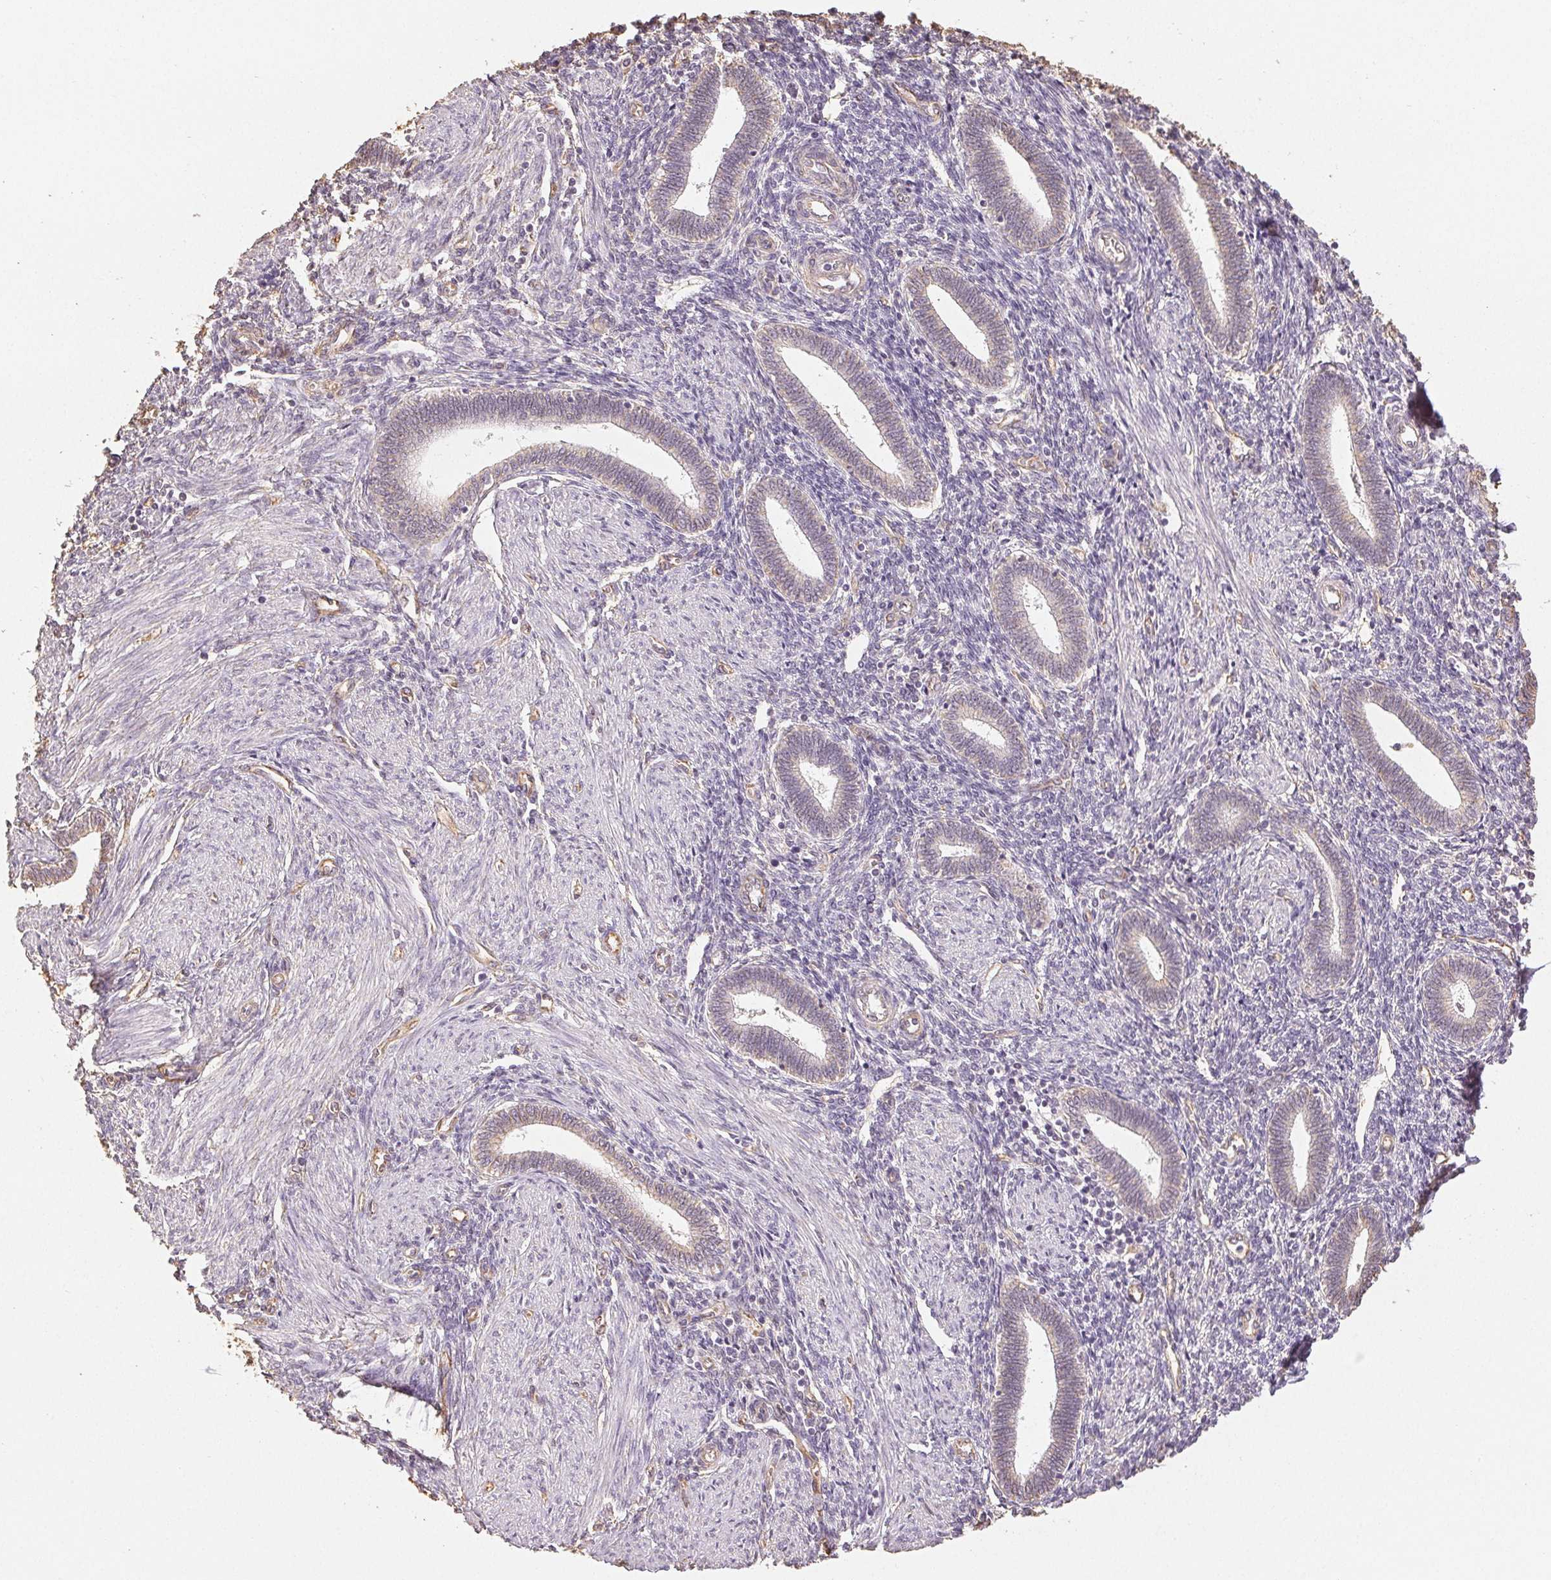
{"staining": {"intensity": "negative", "quantity": "none", "location": "none"}, "tissue": "endometrium", "cell_type": "Cells in endometrial stroma", "image_type": "normal", "snomed": [{"axis": "morphology", "description": "Normal tissue, NOS"}, {"axis": "topography", "description": "Endometrium"}], "caption": "There is no significant expression in cells in endometrial stroma of endometrium. (Stains: DAB immunohistochemistry (IHC) with hematoxylin counter stain, Microscopy: brightfield microscopy at high magnification).", "gene": "COL7A1", "patient": {"sex": "female", "age": 42}}